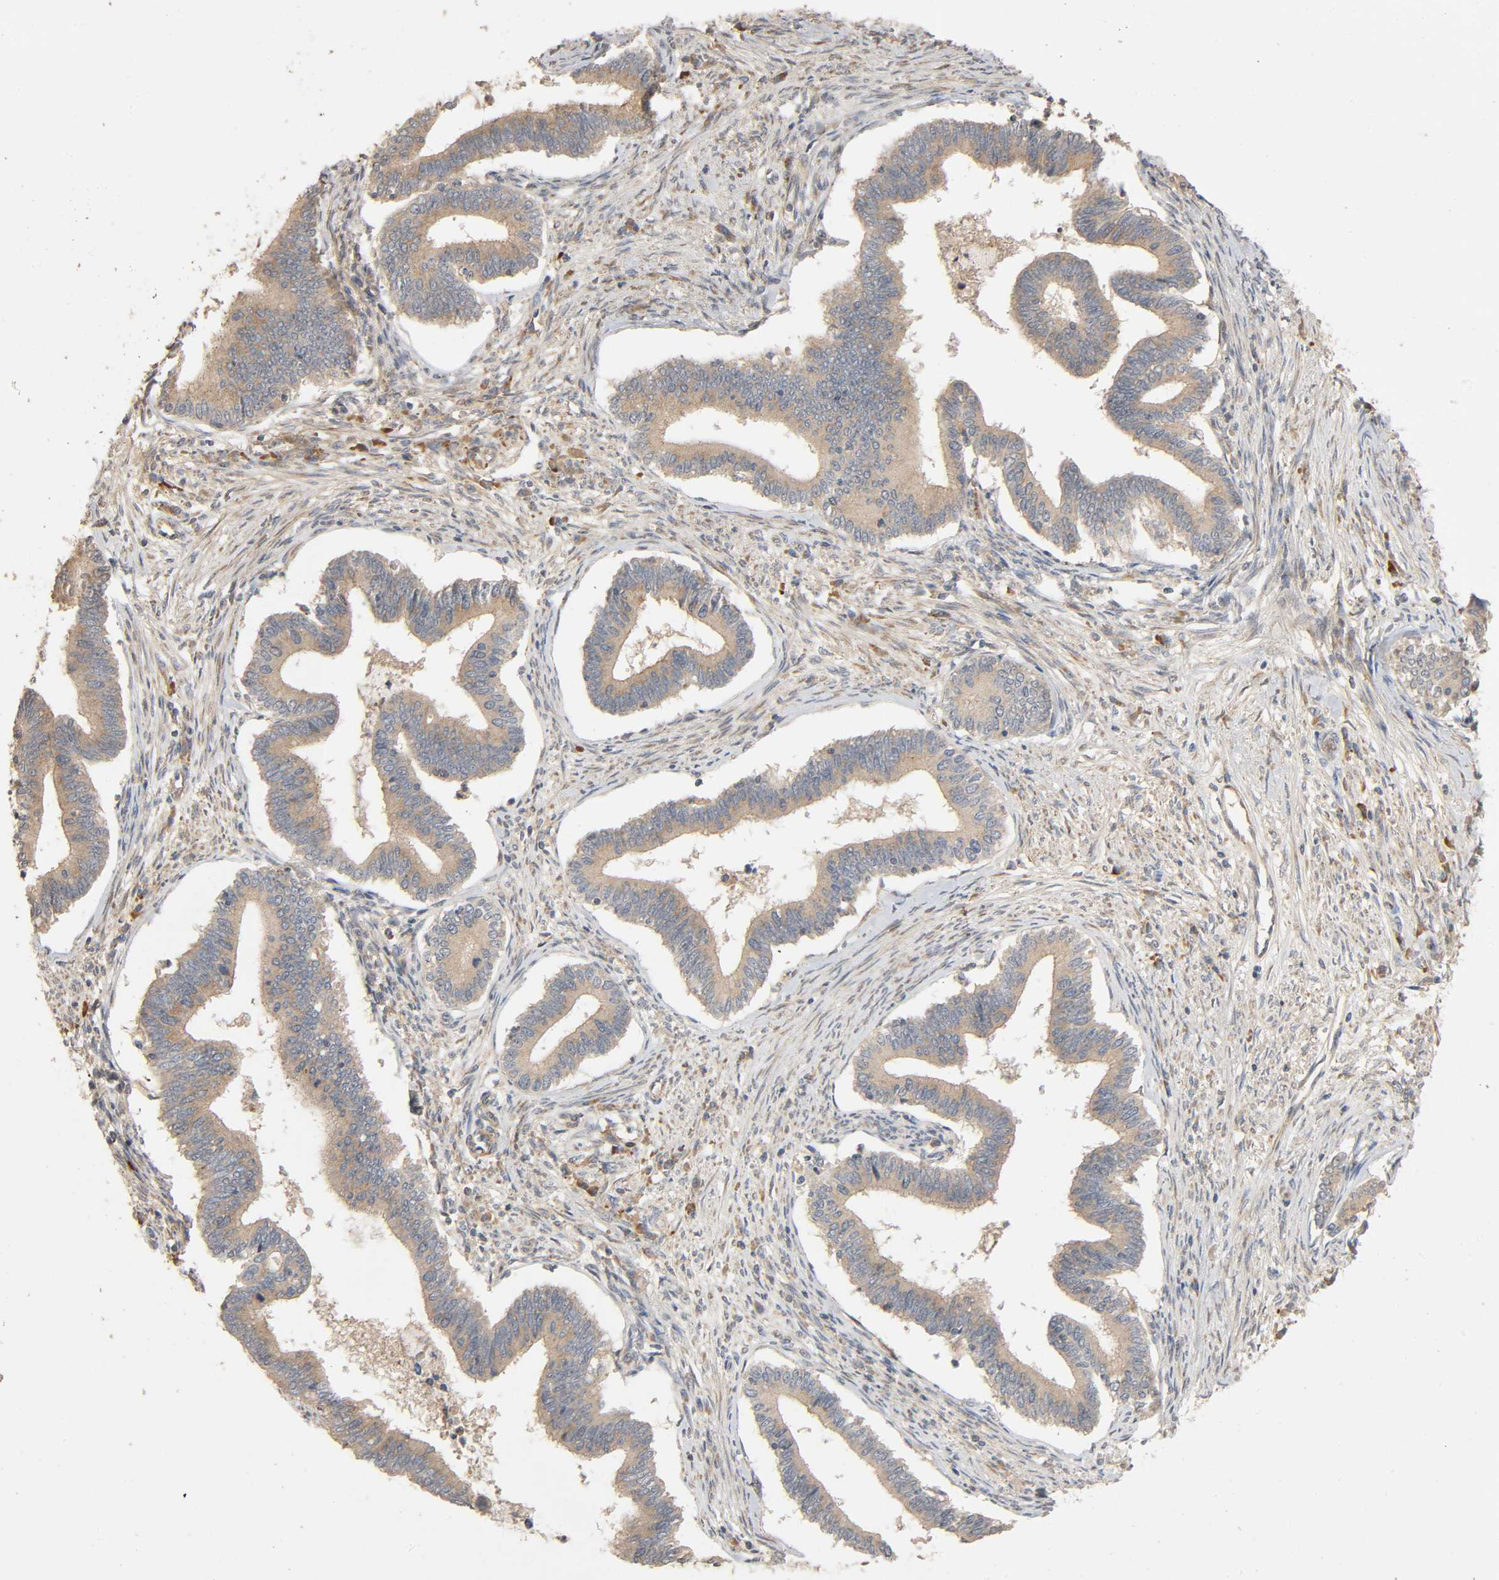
{"staining": {"intensity": "weak", "quantity": ">75%", "location": "cytoplasmic/membranous"}, "tissue": "cervical cancer", "cell_type": "Tumor cells", "image_type": "cancer", "snomed": [{"axis": "morphology", "description": "Adenocarcinoma, NOS"}, {"axis": "topography", "description": "Cervix"}], "caption": "Immunohistochemical staining of adenocarcinoma (cervical) demonstrates low levels of weak cytoplasmic/membranous protein staining in about >75% of tumor cells. The protein is stained brown, and the nuclei are stained in blue (DAB (3,3'-diaminobenzidine) IHC with brightfield microscopy, high magnification).", "gene": "SGSM1", "patient": {"sex": "female", "age": 36}}